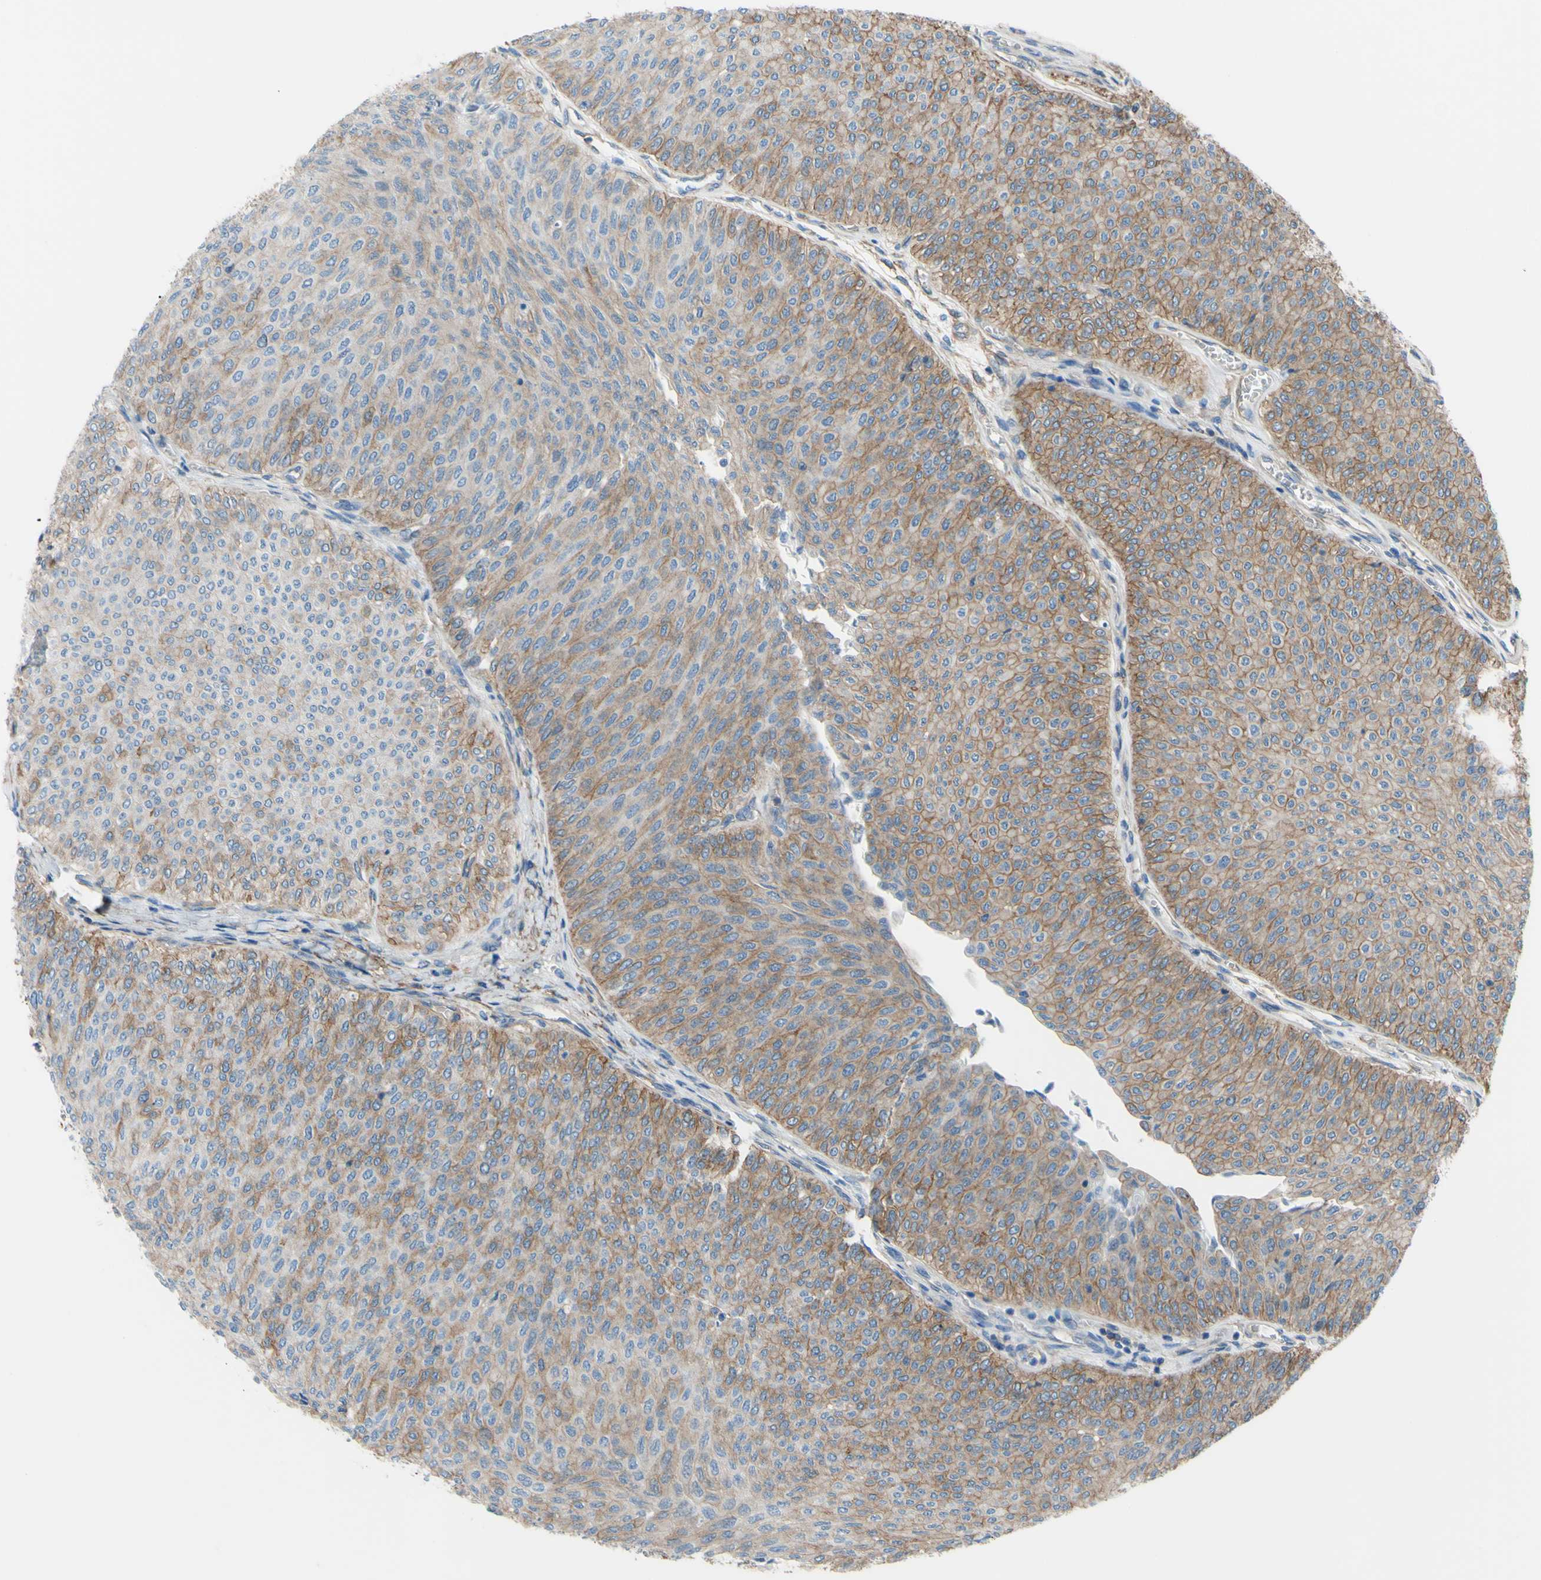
{"staining": {"intensity": "moderate", "quantity": "25%-75%", "location": "cytoplasmic/membranous"}, "tissue": "urothelial cancer", "cell_type": "Tumor cells", "image_type": "cancer", "snomed": [{"axis": "morphology", "description": "Urothelial carcinoma, Low grade"}, {"axis": "topography", "description": "Urinary bladder"}], "caption": "Urothelial carcinoma (low-grade) was stained to show a protein in brown. There is medium levels of moderate cytoplasmic/membranous staining in about 25%-75% of tumor cells.", "gene": "ADD1", "patient": {"sex": "male", "age": 78}}